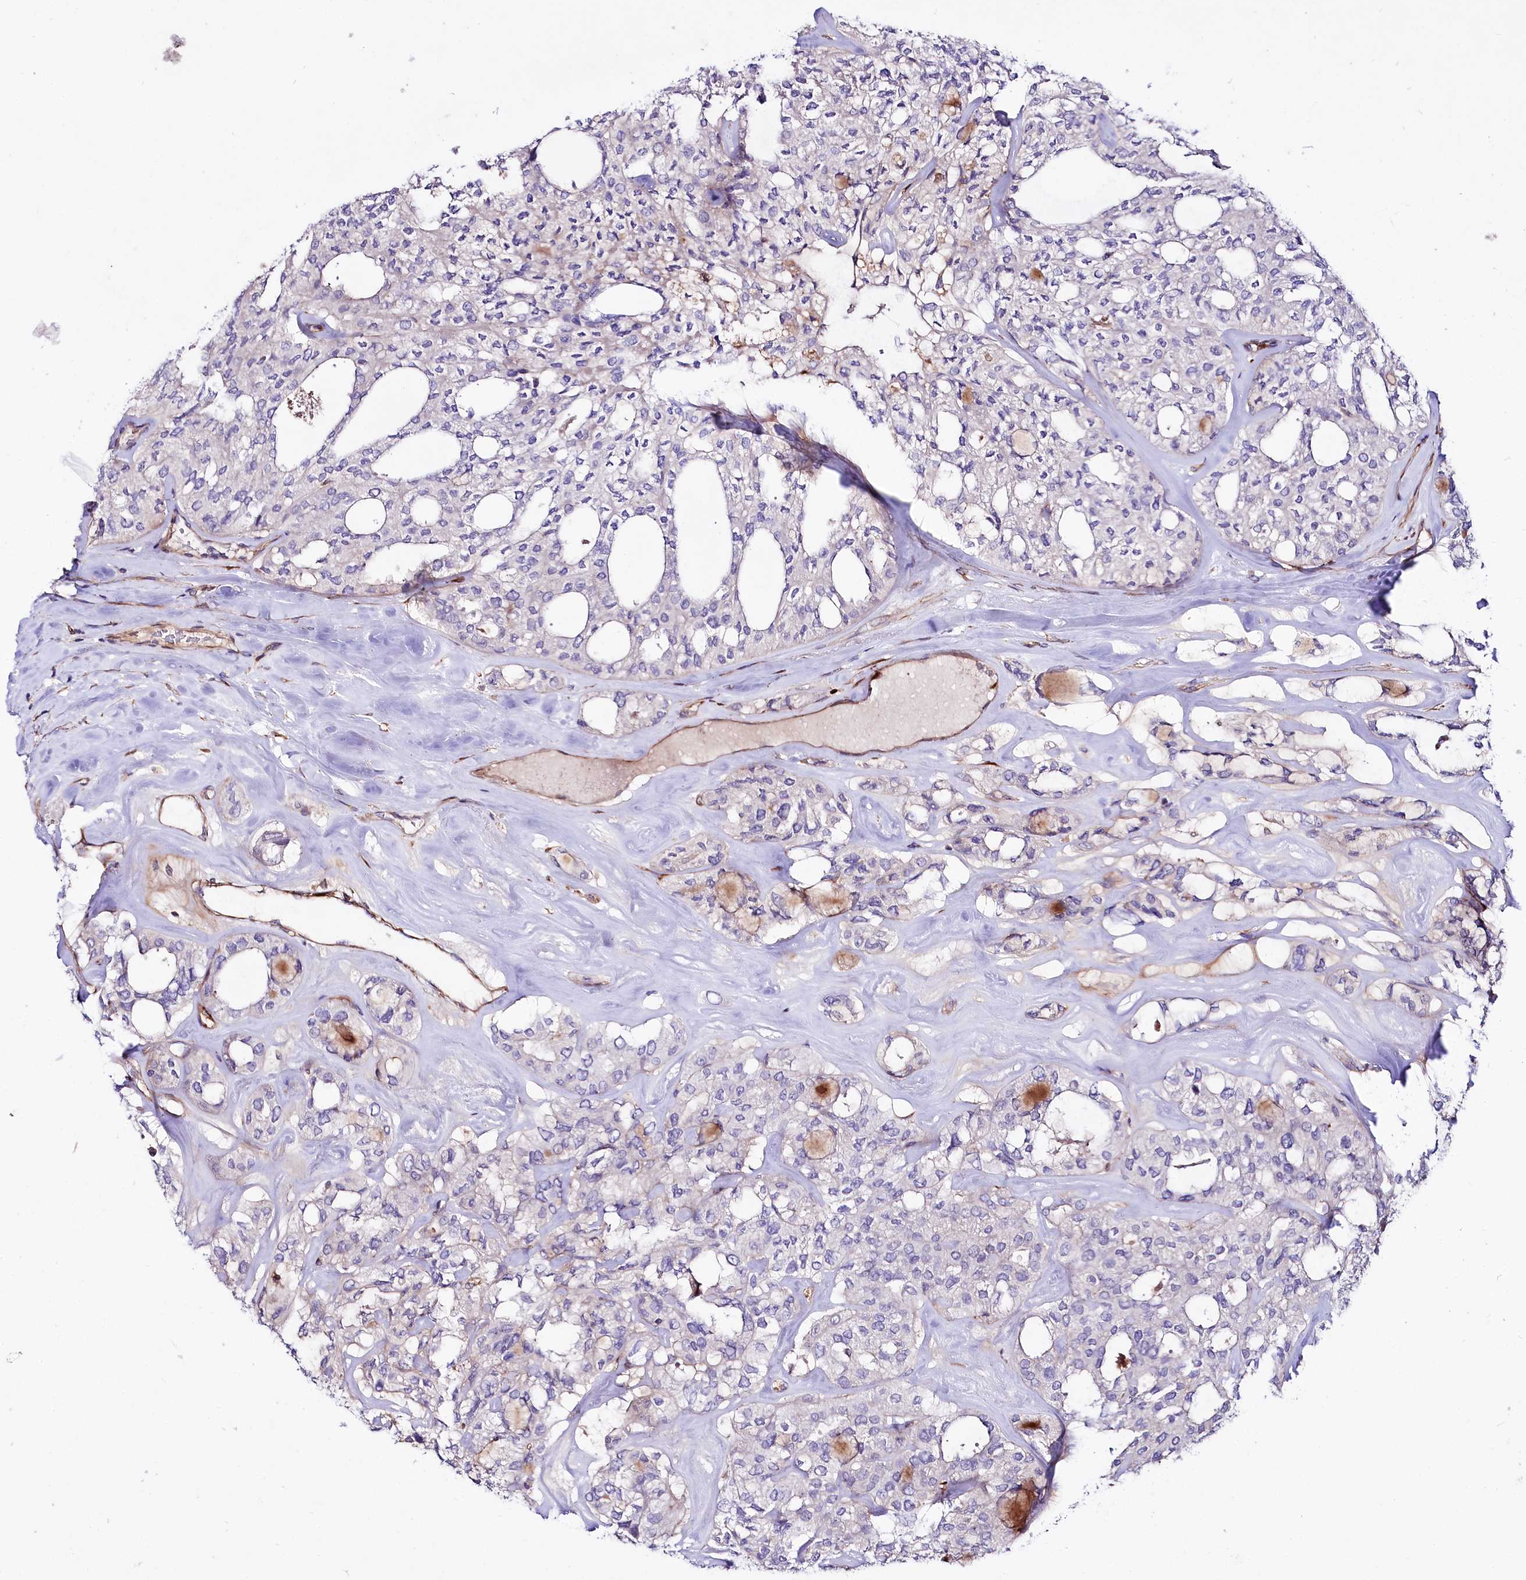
{"staining": {"intensity": "negative", "quantity": "none", "location": "none"}, "tissue": "thyroid cancer", "cell_type": "Tumor cells", "image_type": "cancer", "snomed": [{"axis": "morphology", "description": "Follicular adenoma carcinoma, NOS"}, {"axis": "topography", "description": "Thyroid gland"}], "caption": "IHC histopathology image of follicular adenoma carcinoma (thyroid) stained for a protein (brown), which shows no positivity in tumor cells.", "gene": "FCHSD2", "patient": {"sex": "male", "age": 75}}